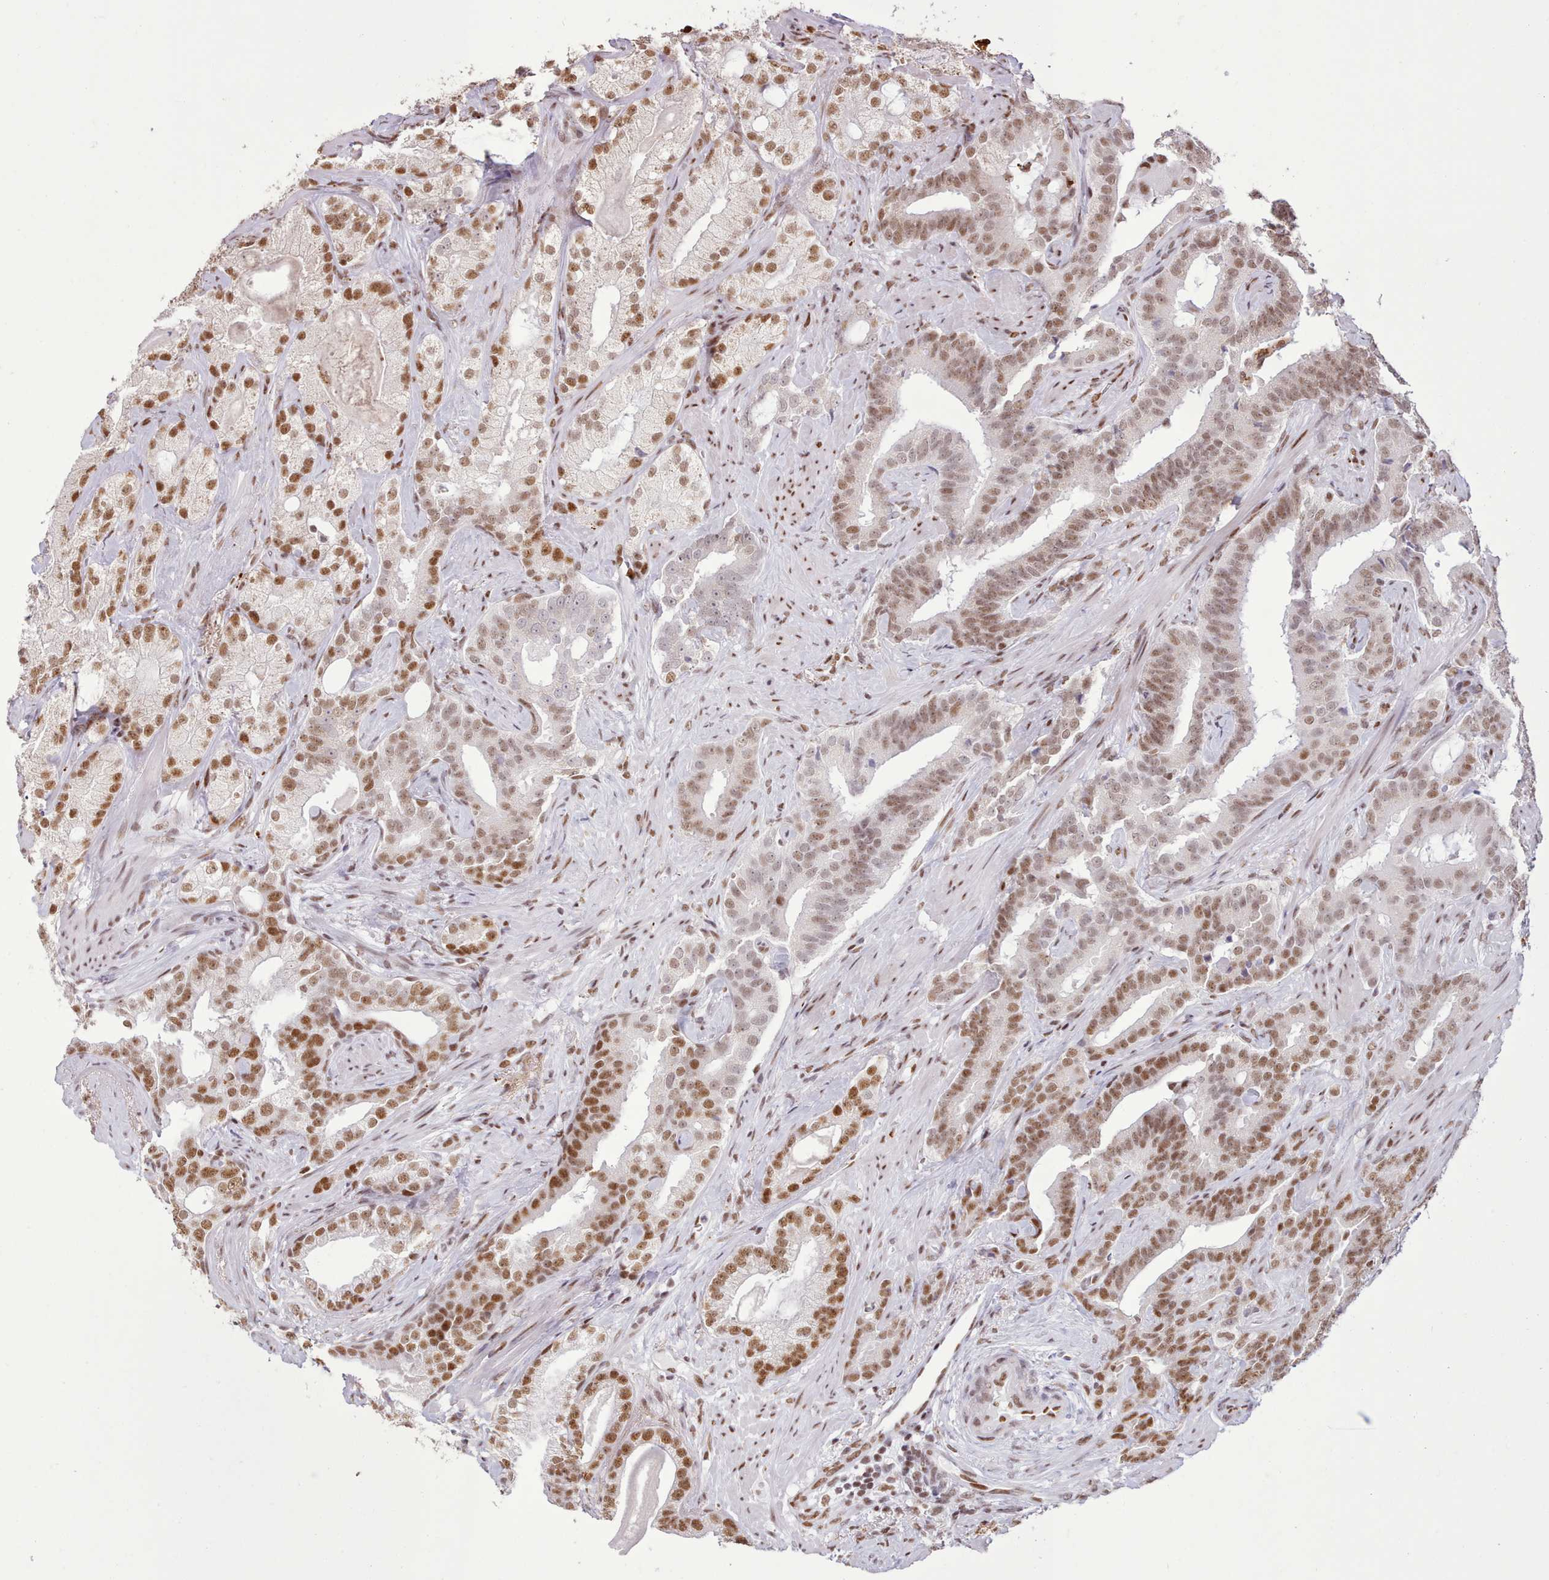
{"staining": {"intensity": "moderate", "quantity": ">75%", "location": "nuclear"}, "tissue": "prostate cancer", "cell_type": "Tumor cells", "image_type": "cancer", "snomed": [{"axis": "morphology", "description": "Adenocarcinoma, High grade"}, {"axis": "topography", "description": "Prostate"}], "caption": "A brown stain labels moderate nuclear staining of a protein in human high-grade adenocarcinoma (prostate) tumor cells.", "gene": "TAF15", "patient": {"sex": "male", "age": 64}}